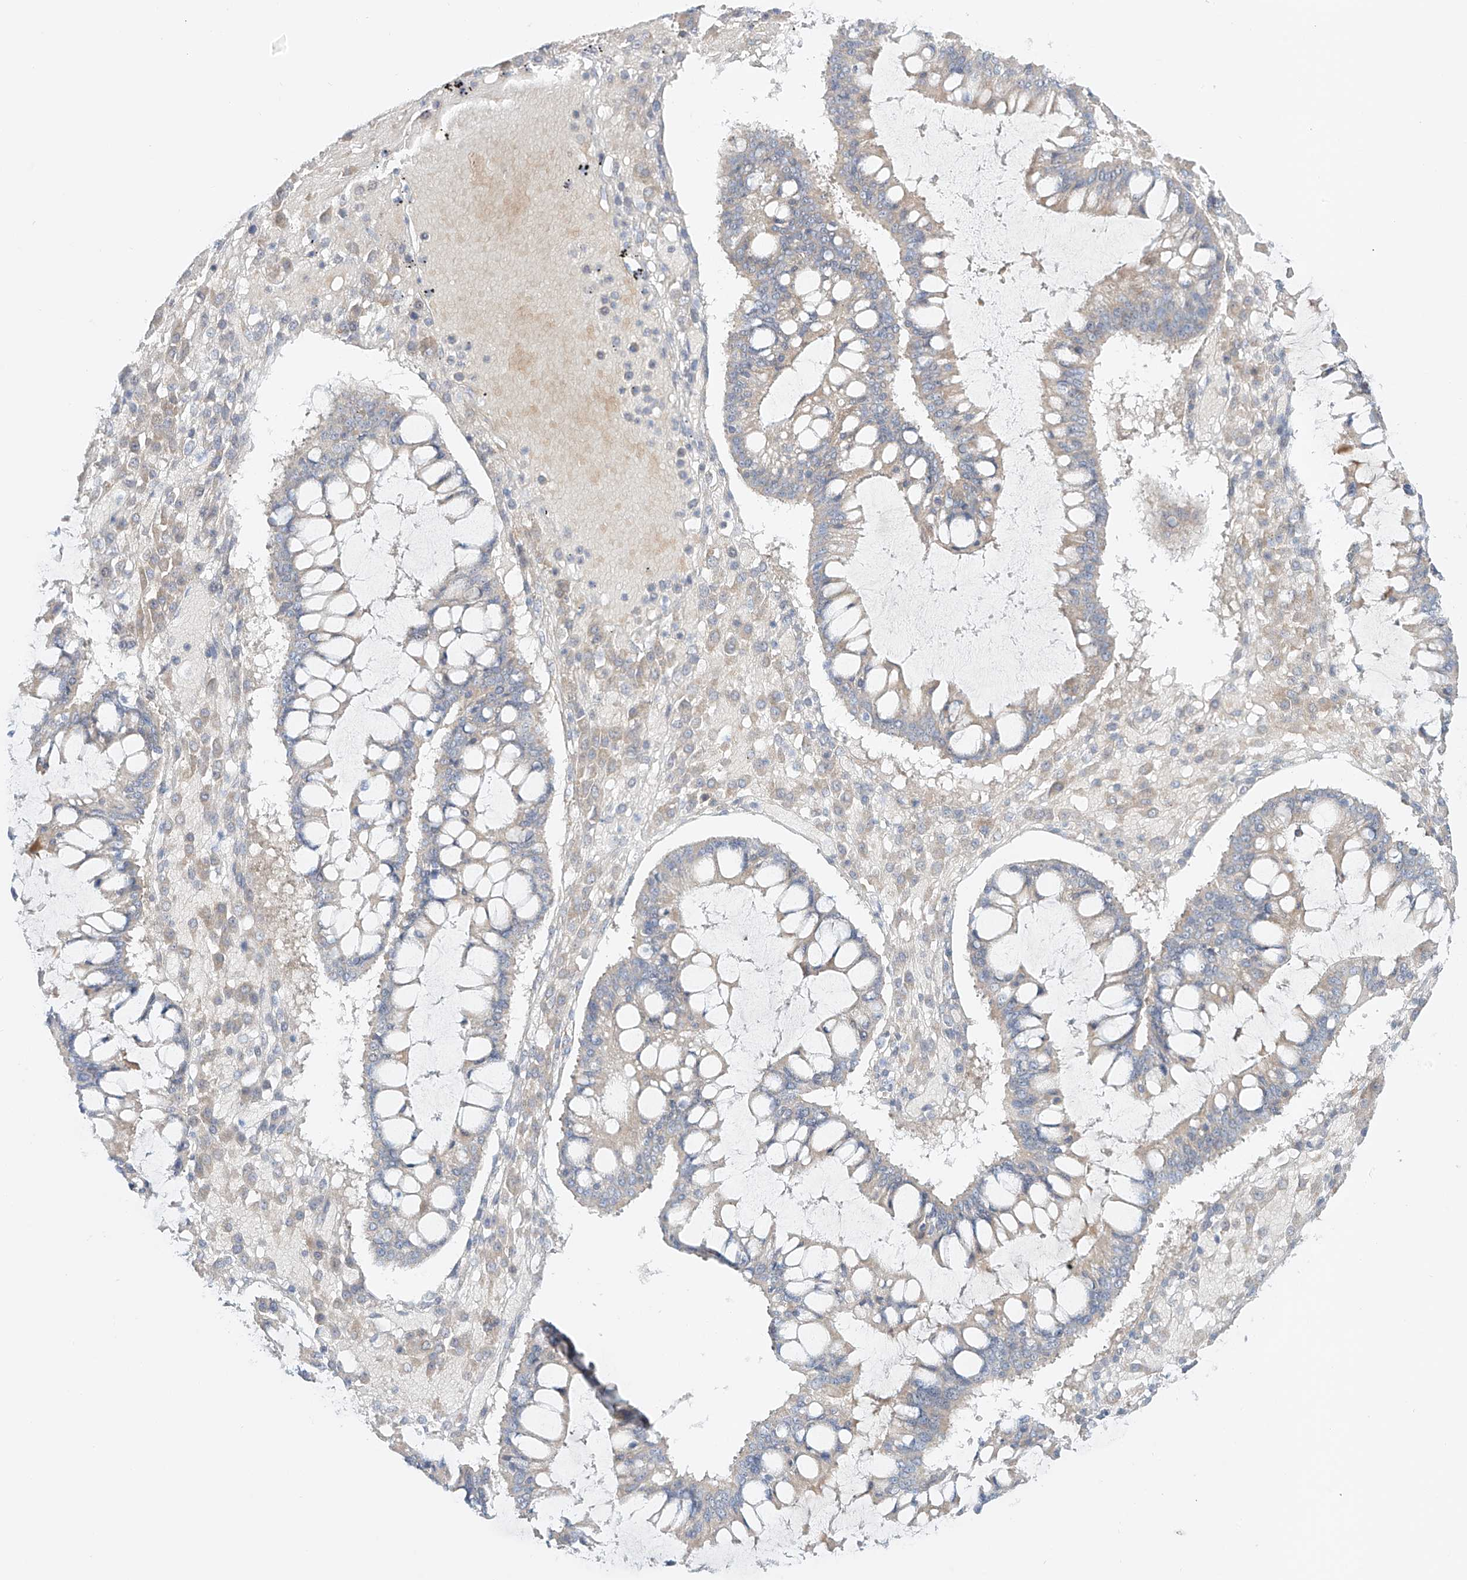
{"staining": {"intensity": "weak", "quantity": "<25%", "location": "cytoplasmic/membranous"}, "tissue": "ovarian cancer", "cell_type": "Tumor cells", "image_type": "cancer", "snomed": [{"axis": "morphology", "description": "Cystadenocarcinoma, mucinous, NOS"}, {"axis": "topography", "description": "Ovary"}], "caption": "The micrograph shows no staining of tumor cells in mucinous cystadenocarcinoma (ovarian).", "gene": "TJAP1", "patient": {"sex": "female", "age": 73}}